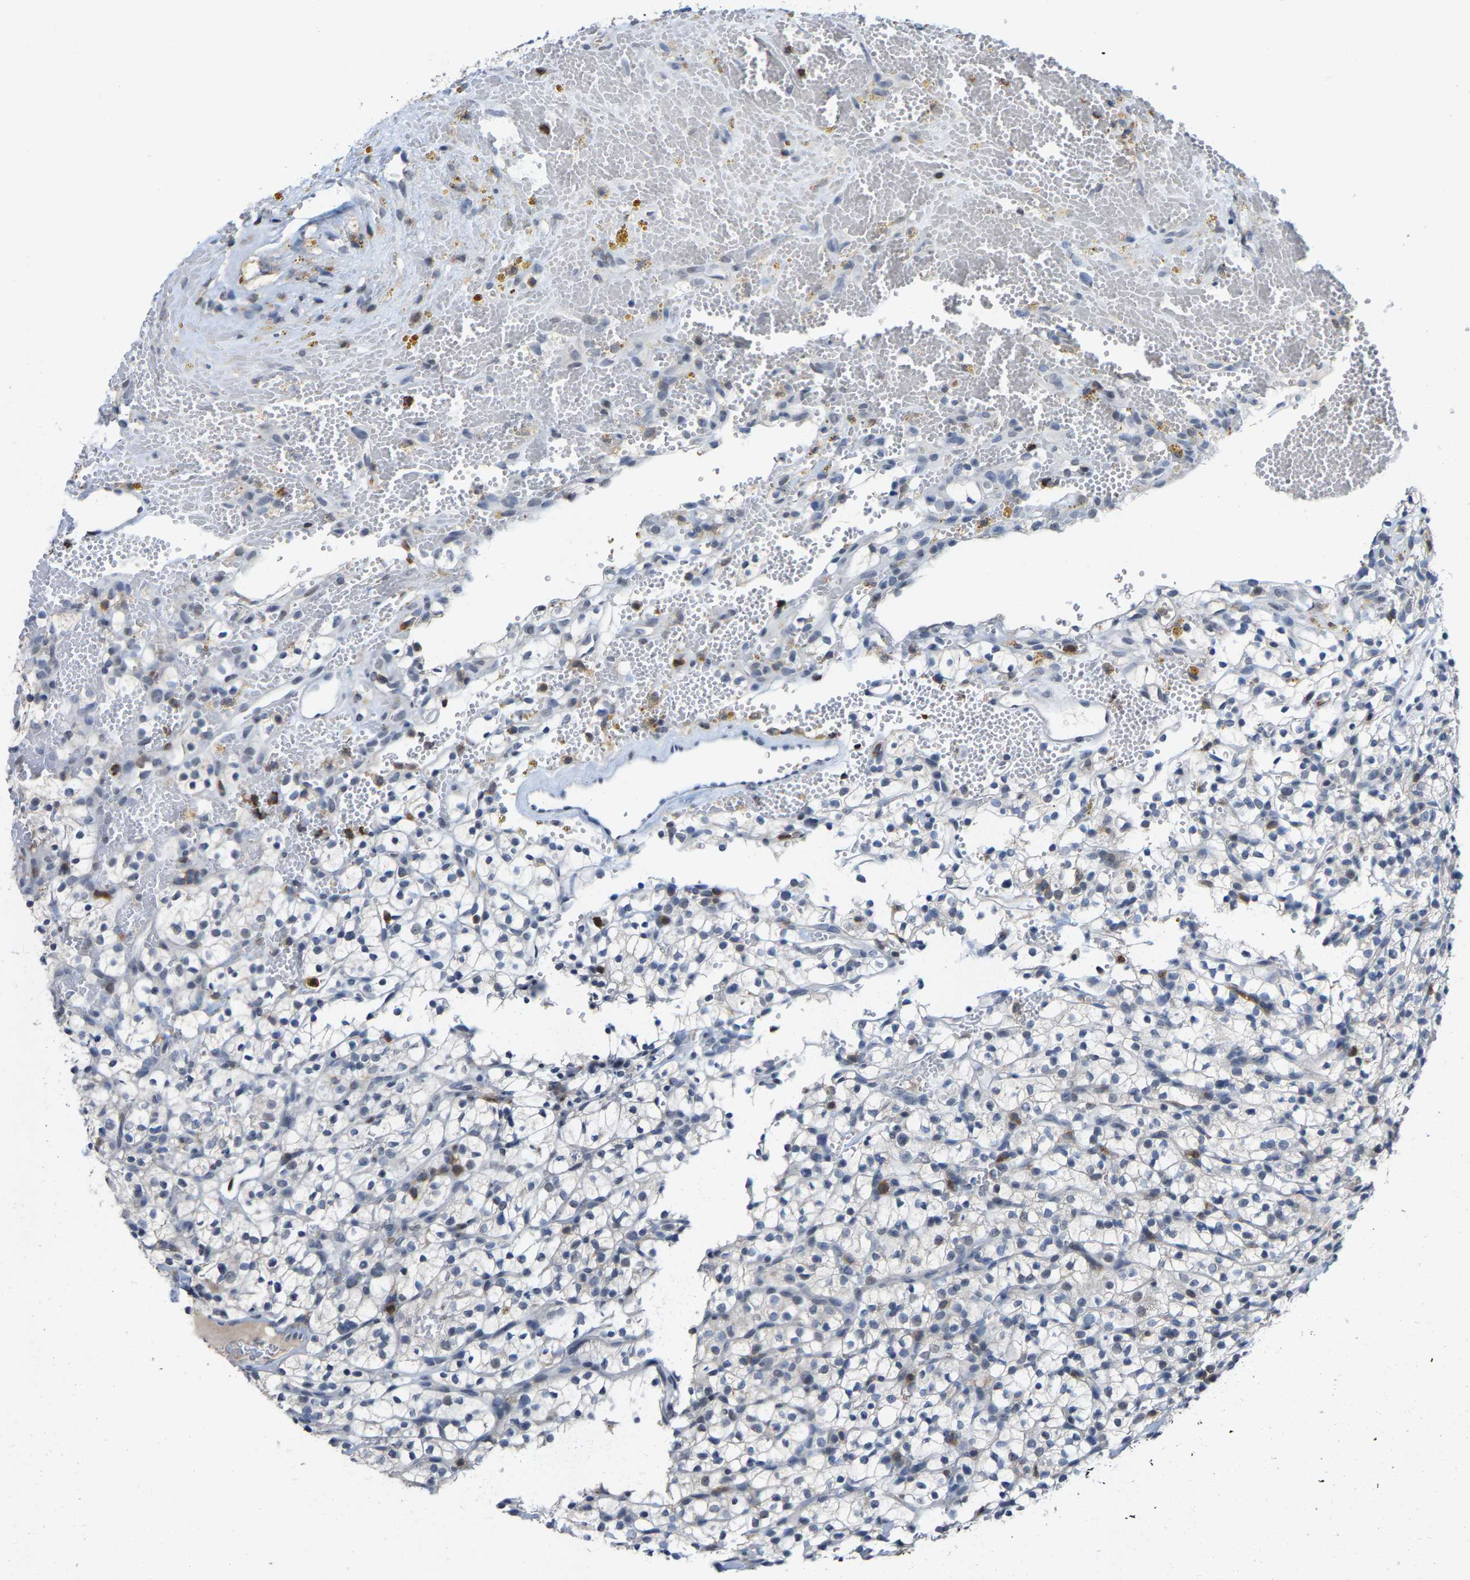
{"staining": {"intensity": "negative", "quantity": "none", "location": "none"}, "tissue": "renal cancer", "cell_type": "Tumor cells", "image_type": "cancer", "snomed": [{"axis": "morphology", "description": "Adenocarcinoma, NOS"}, {"axis": "topography", "description": "Kidney"}], "caption": "Adenocarcinoma (renal) stained for a protein using IHC displays no staining tumor cells.", "gene": "FGD3", "patient": {"sex": "female", "age": 57}}